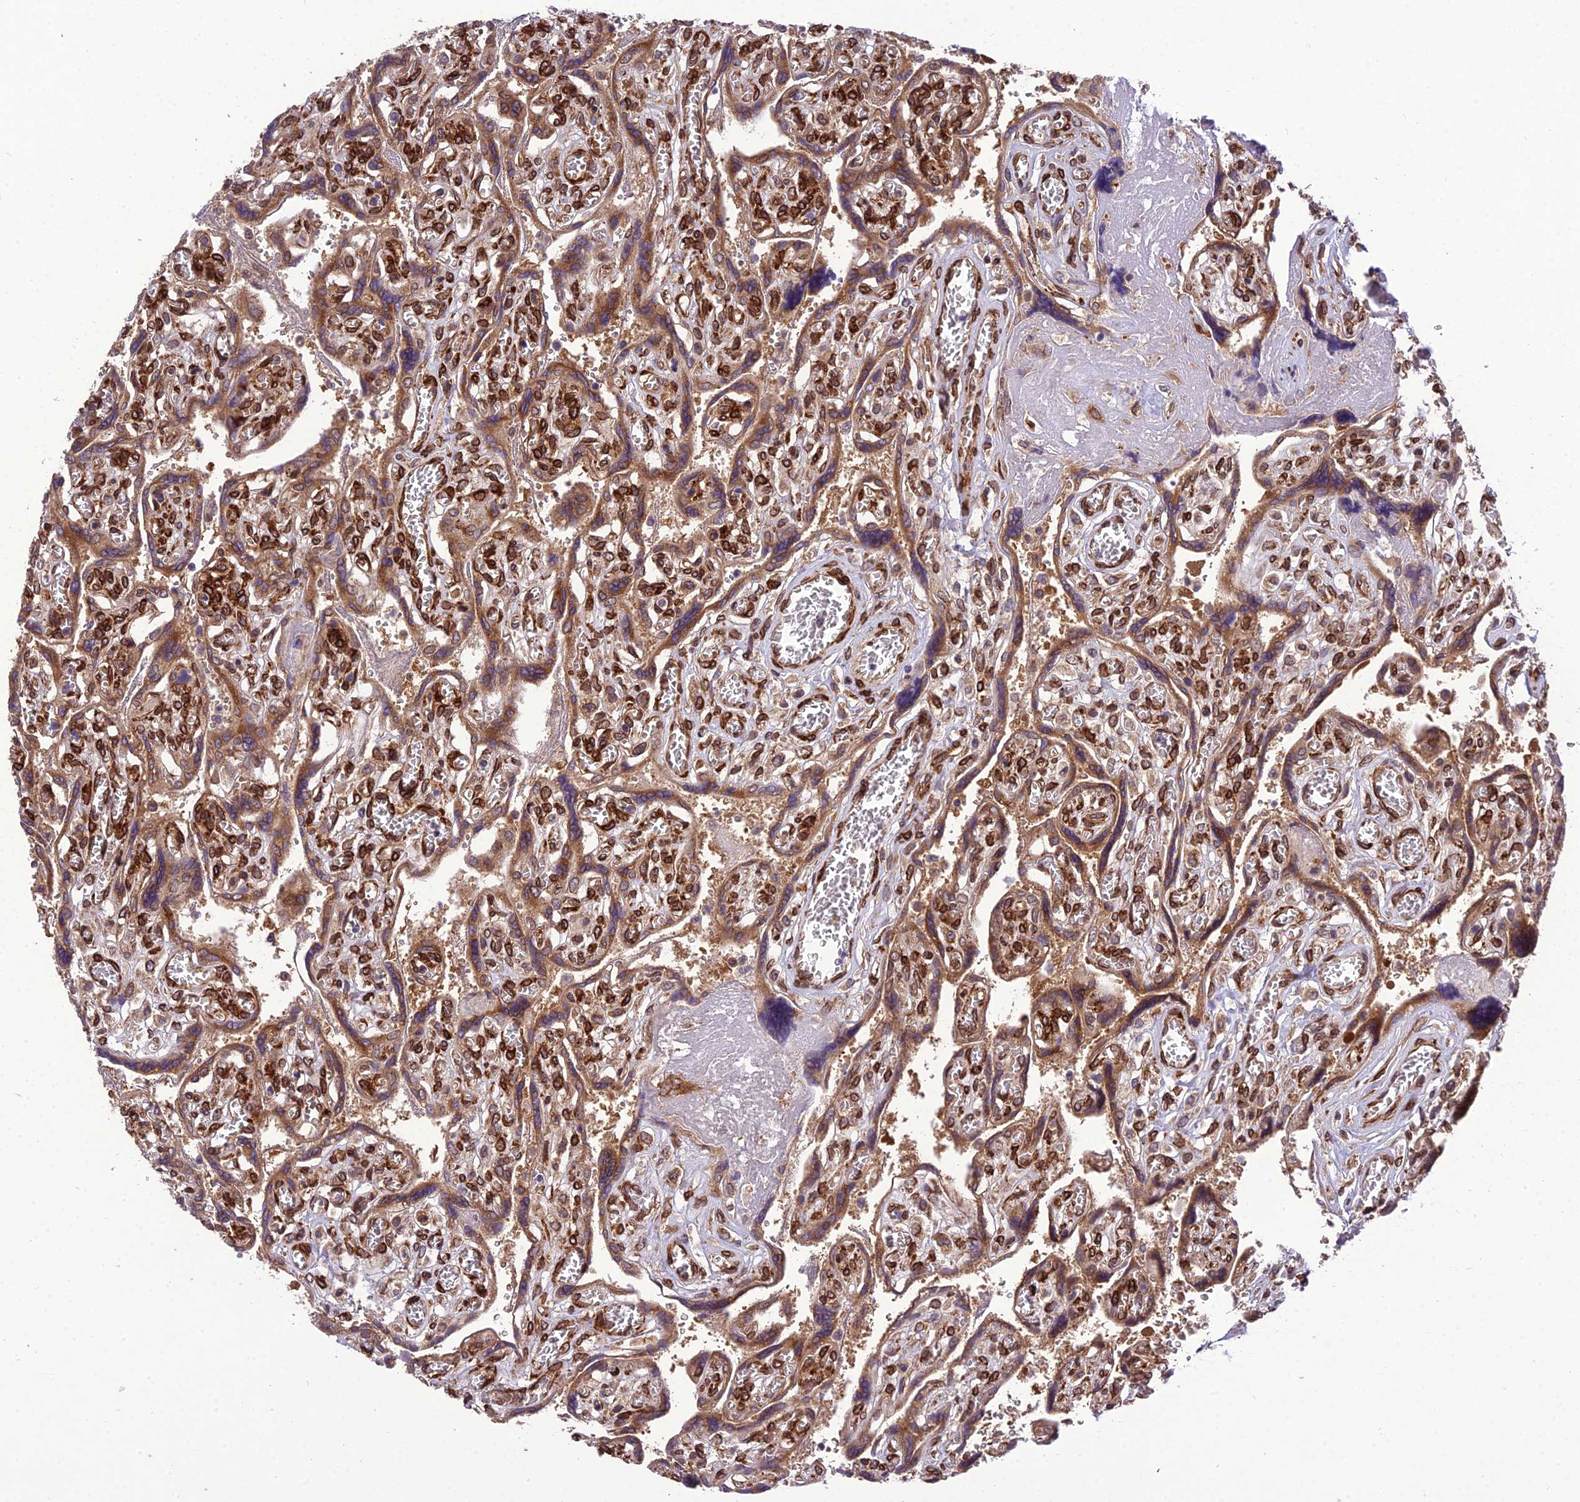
{"staining": {"intensity": "strong", "quantity": ">75%", "location": "cytoplasmic/membranous"}, "tissue": "placenta", "cell_type": "Decidual cells", "image_type": "normal", "snomed": [{"axis": "morphology", "description": "Normal tissue, NOS"}, {"axis": "topography", "description": "Placenta"}], "caption": "High-power microscopy captured an immunohistochemistry image of benign placenta, revealing strong cytoplasmic/membranous staining in approximately >75% of decidual cells.", "gene": "DHCR7", "patient": {"sex": "female", "age": 39}}